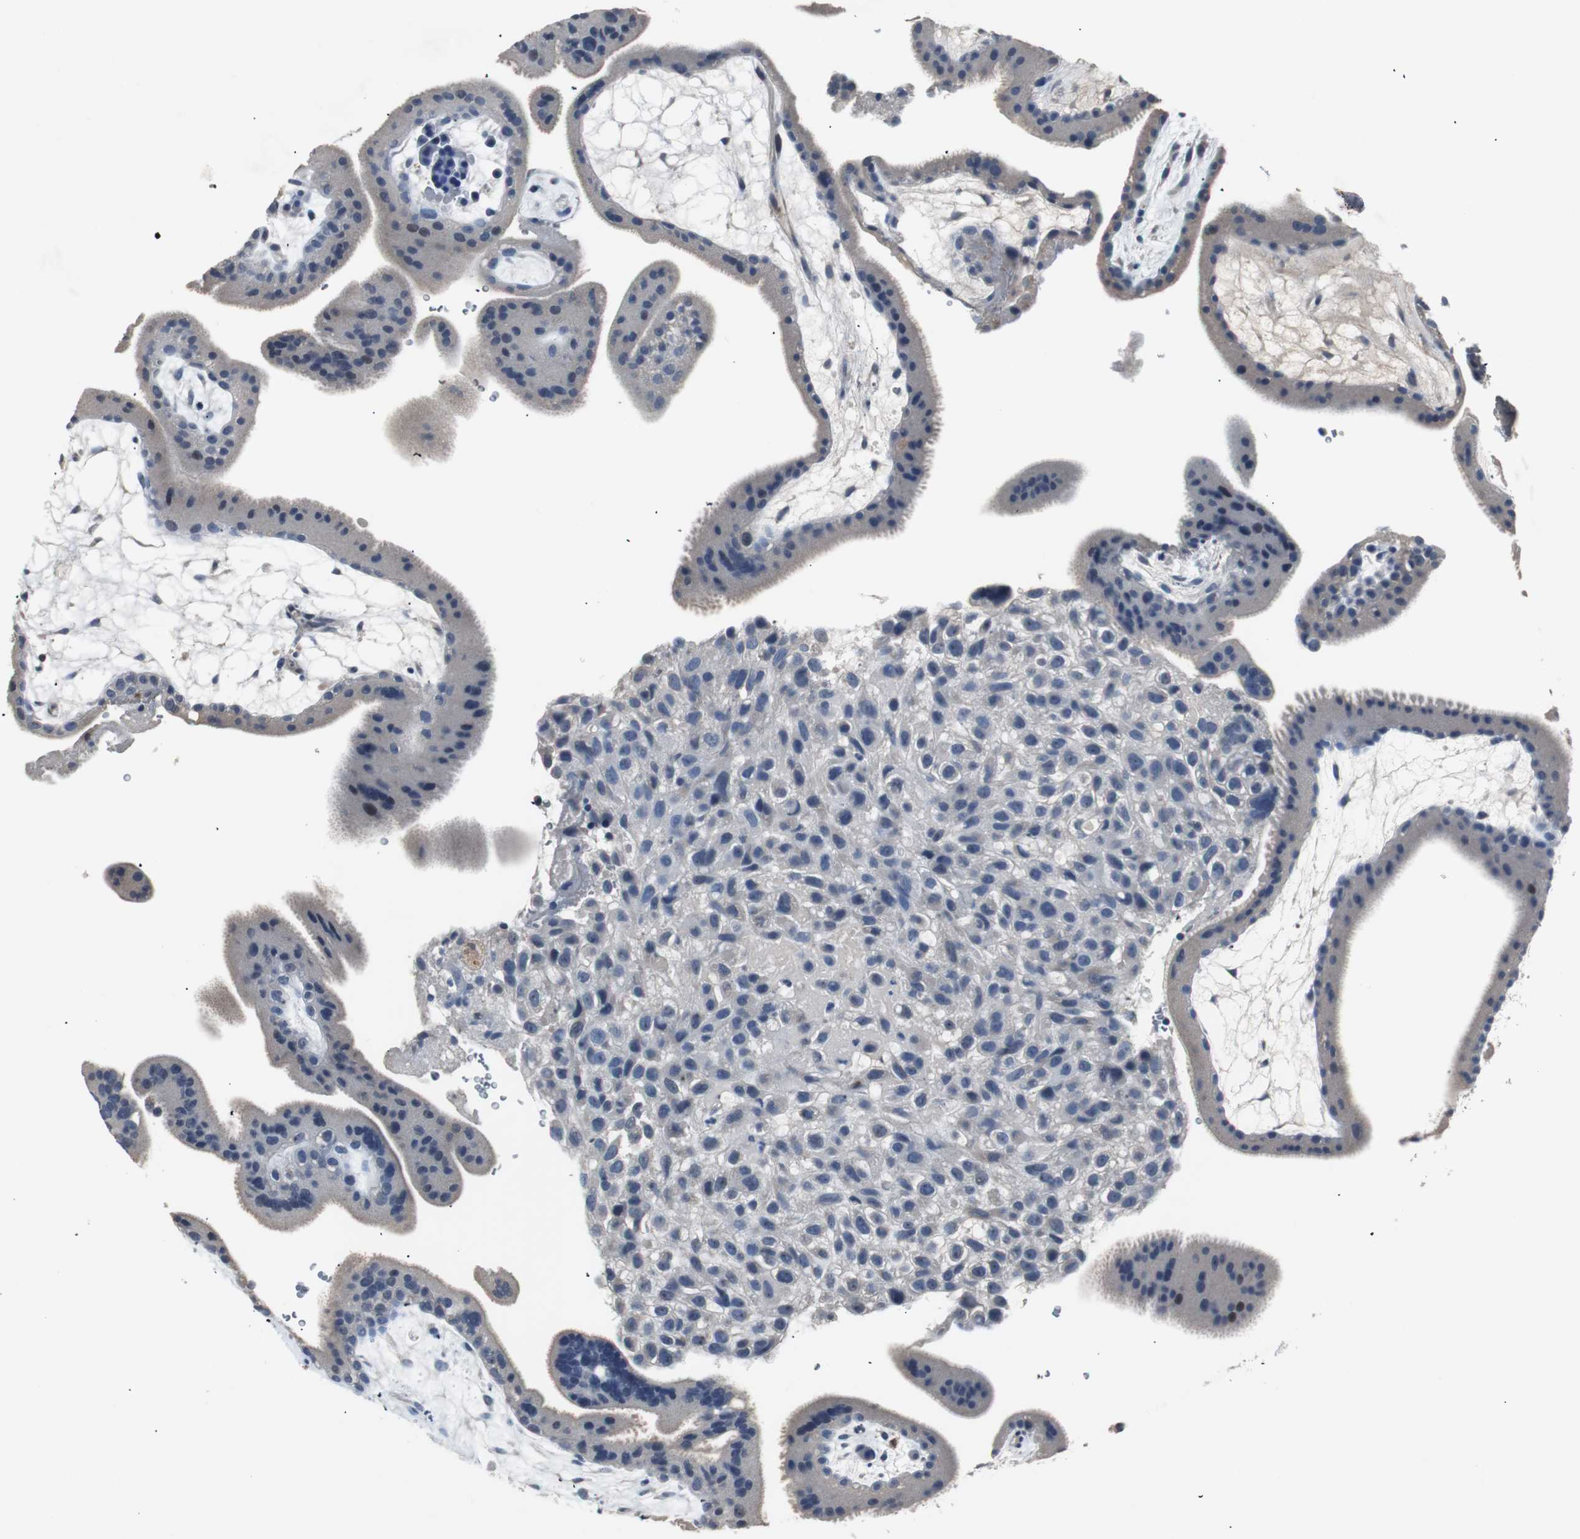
{"staining": {"intensity": "weak", "quantity": "25%-75%", "location": "cytoplasmic/membranous"}, "tissue": "placenta", "cell_type": "Decidual cells", "image_type": "normal", "snomed": [{"axis": "morphology", "description": "Normal tissue, NOS"}, {"axis": "topography", "description": "Placenta"}], "caption": "Protein expression analysis of normal human placenta reveals weak cytoplasmic/membranous positivity in approximately 25%-75% of decidual cells. (Stains: DAB in brown, nuclei in blue, Microscopy: brightfield microscopy at high magnification).", "gene": "PCYT1B", "patient": {"sex": "female", "age": 19}}